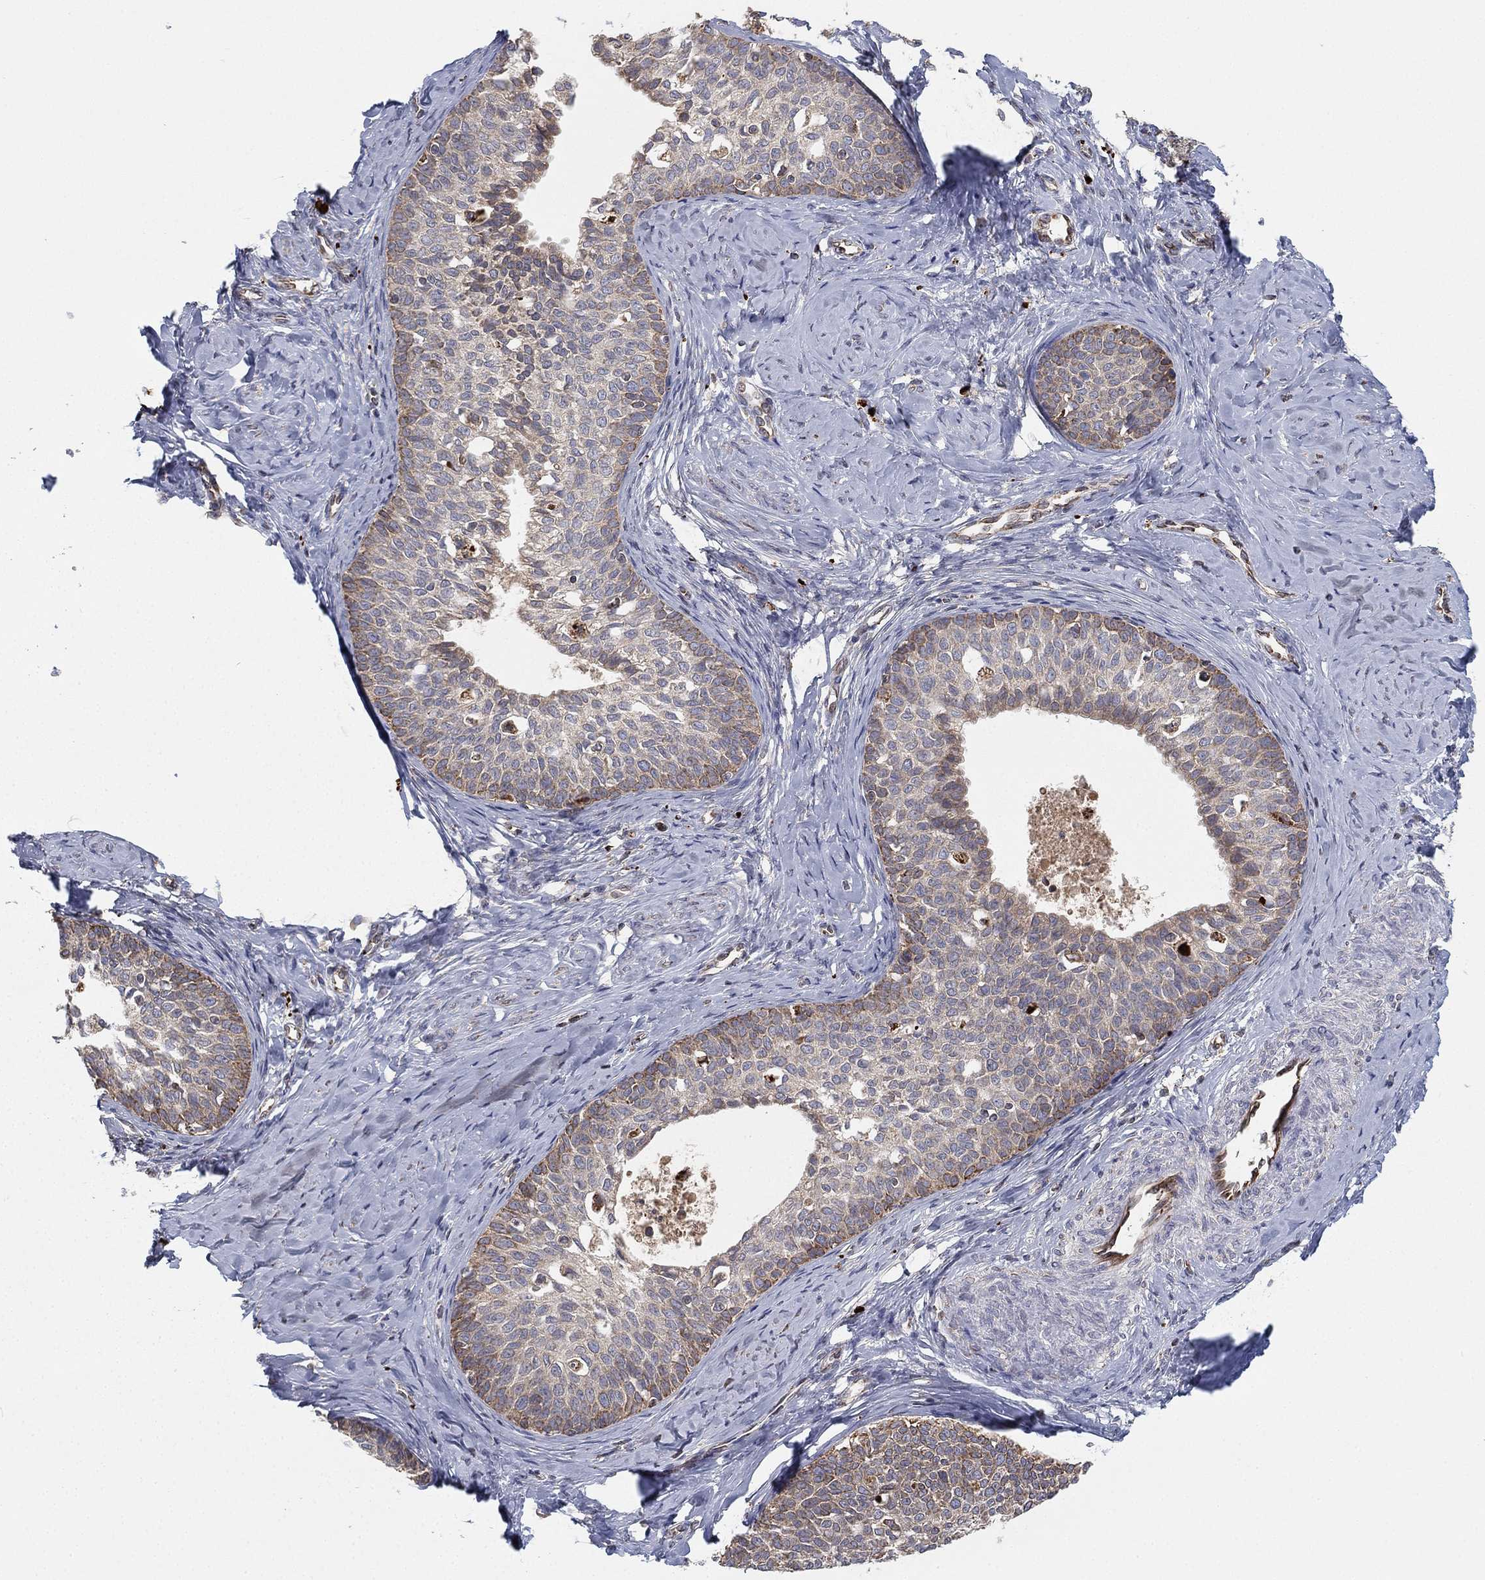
{"staining": {"intensity": "weak", "quantity": "<25%", "location": "cytoplasmic/membranous"}, "tissue": "cervical cancer", "cell_type": "Tumor cells", "image_type": "cancer", "snomed": [{"axis": "morphology", "description": "Squamous cell carcinoma, NOS"}, {"axis": "topography", "description": "Cervix"}], "caption": "Immunohistochemical staining of human cervical squamous cell carcinoma demonstrates no significant expression in tumor cells.", "gene": "CYB5B", "patient": {"sex": "female", "age": 51}}